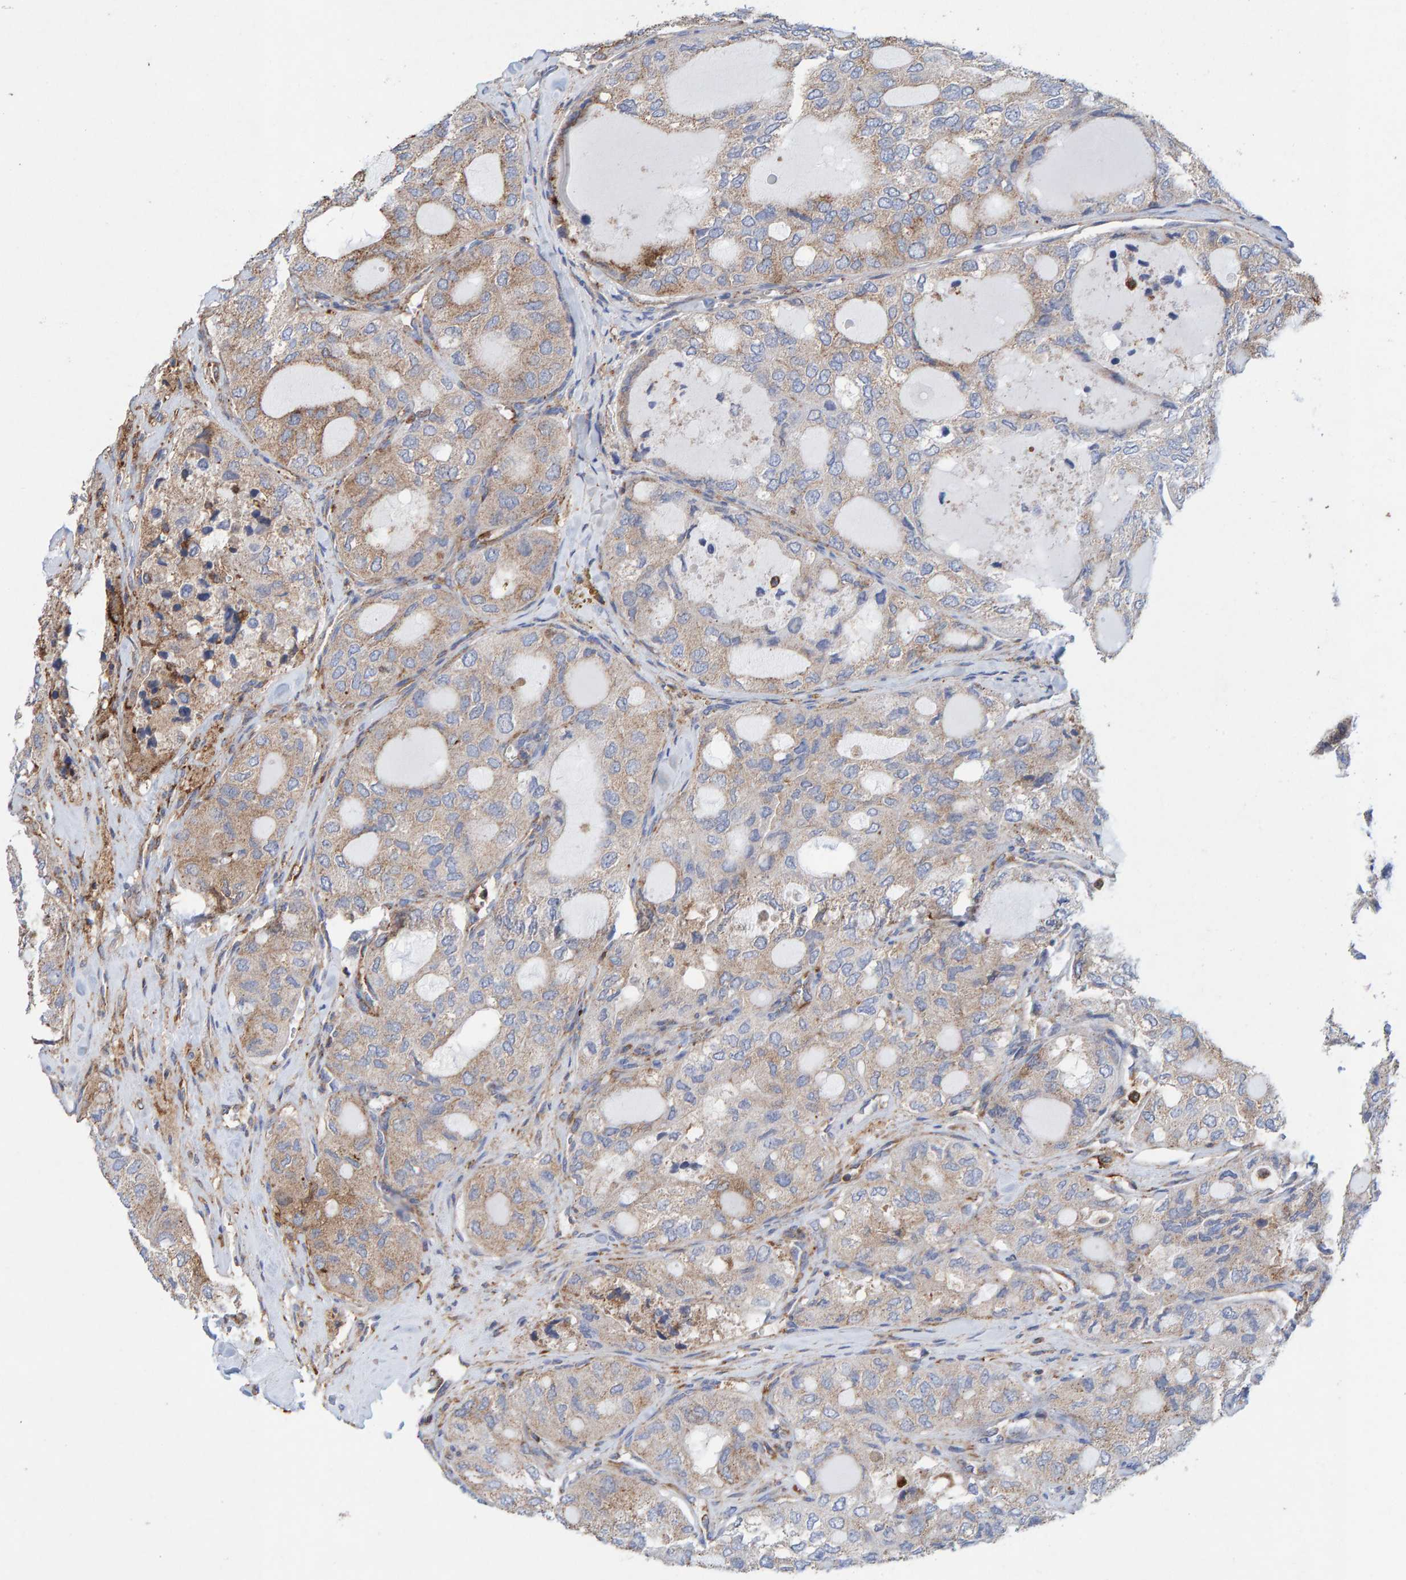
{"staining": {"intensity": "weak", "quantity": "25%-75%", "location": "cytoplasmic/membranous"}, "tissue": "thyroid cancer", "cell_type": "Tumor cells", "image_type": "cancer", "snomed": [{"axis": "morphology", "description": "Follicular adenoma carcinoma, NOS"}, {"axis": "topography", "description": "Thyroid gland"}], "caption": "DAB immunohistochemical staining of thyroid cancer (follicular adenoma carcinoma) shows weak cytoplasmic/membranous protein expression in about 25%-75% of tumor cells.", "gene": "MVP", "patient": {"sex": "male", "age": 75}}